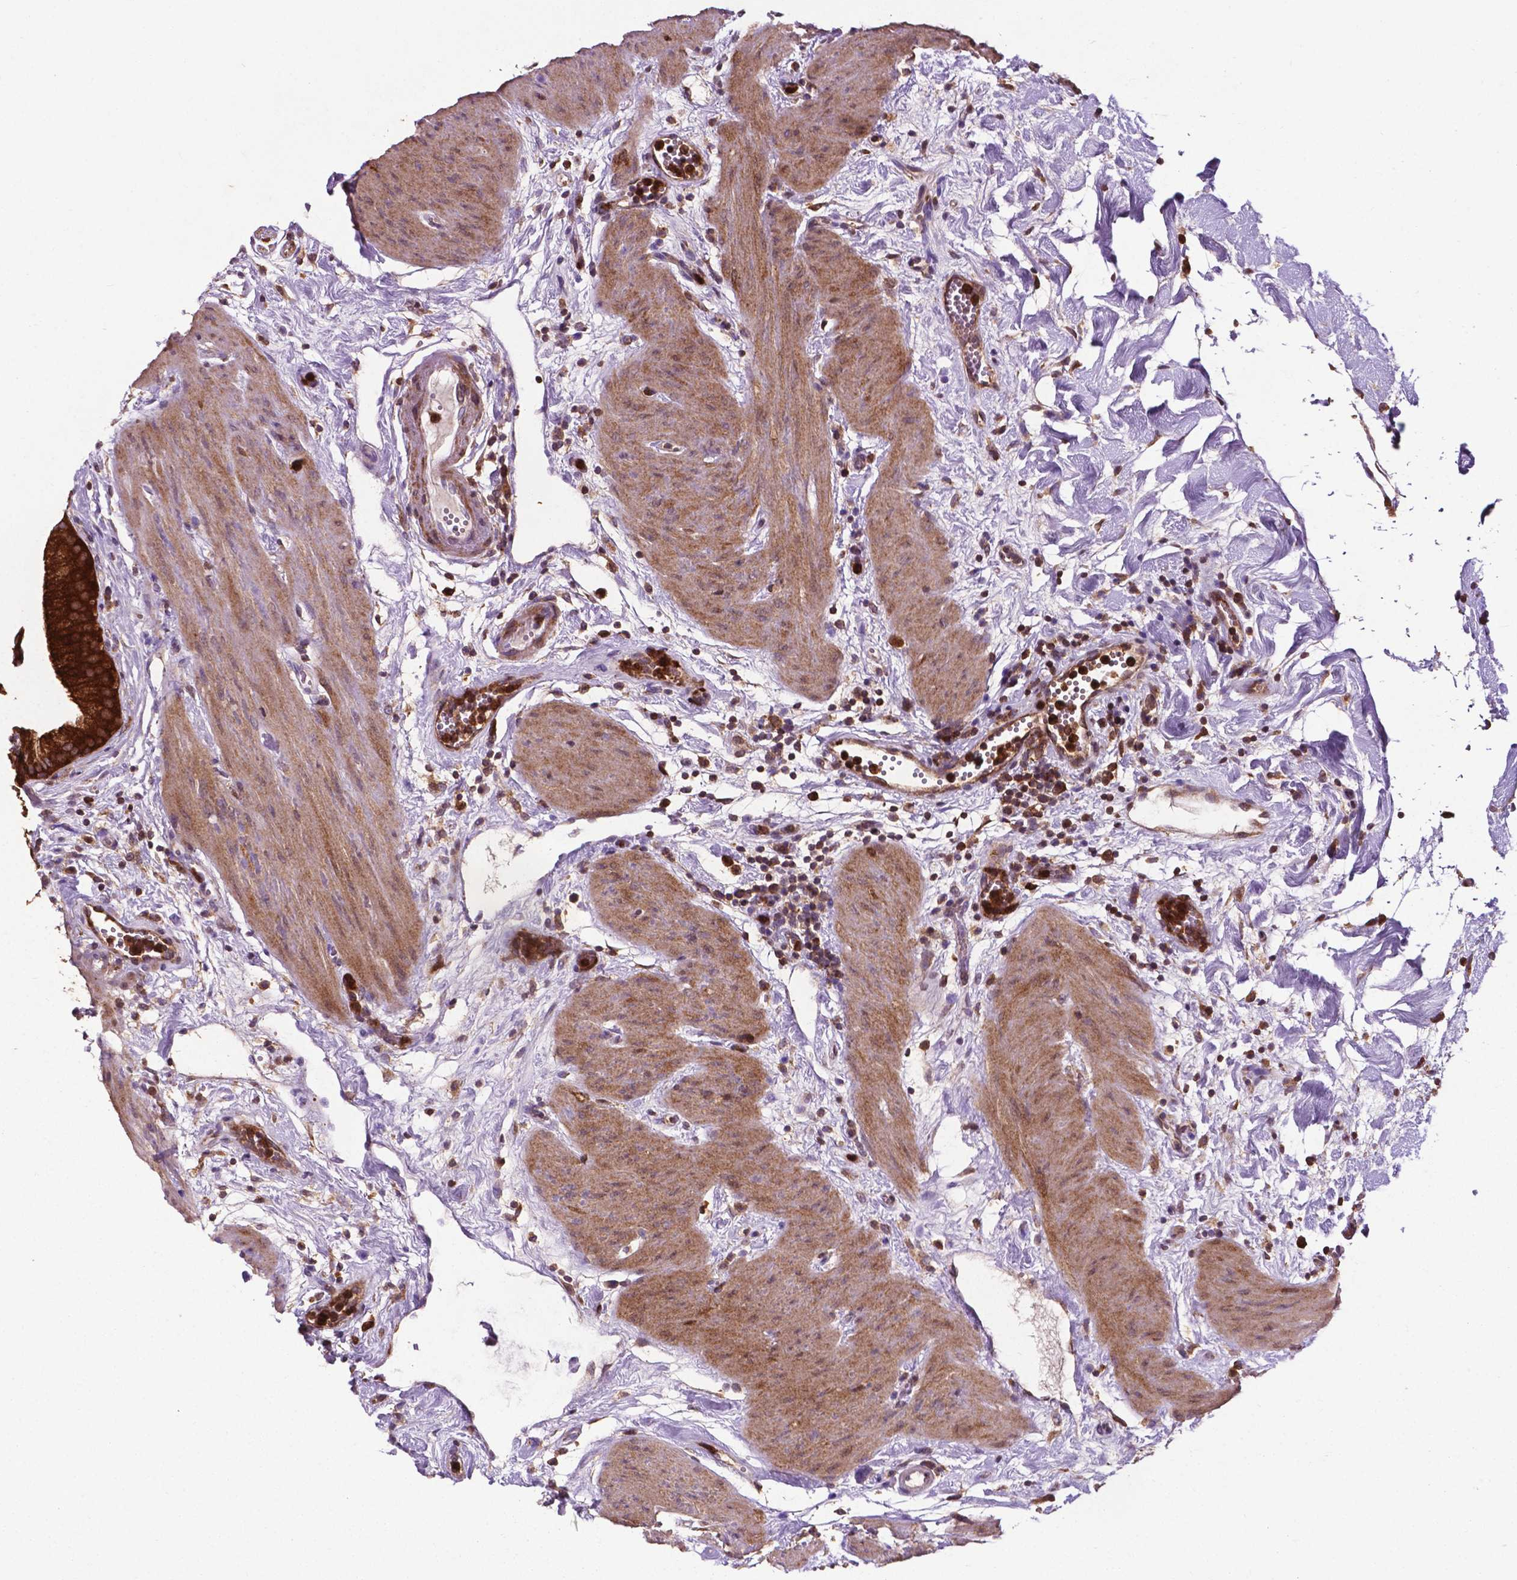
{"staining": {"intensity": "strong", "quantity": ">75%", "location": "cytoplasmic/membranous"}, "tissue": "gallbladder", "cell_type": "Glandular cells", "image_type": "normal", "snomed": [{"axis": "morphology", "description": "Normal tissue, NOS"}, {"axis": "topography", "description": "Gallbladder"}], "caption": "Strong cytoplasmic/membranous expression is appreciated in about >75% of glandular cells in unremarkable gallbladder.", "gene": "SMAD3", "patient": {"sex": "female", "age": 65}}